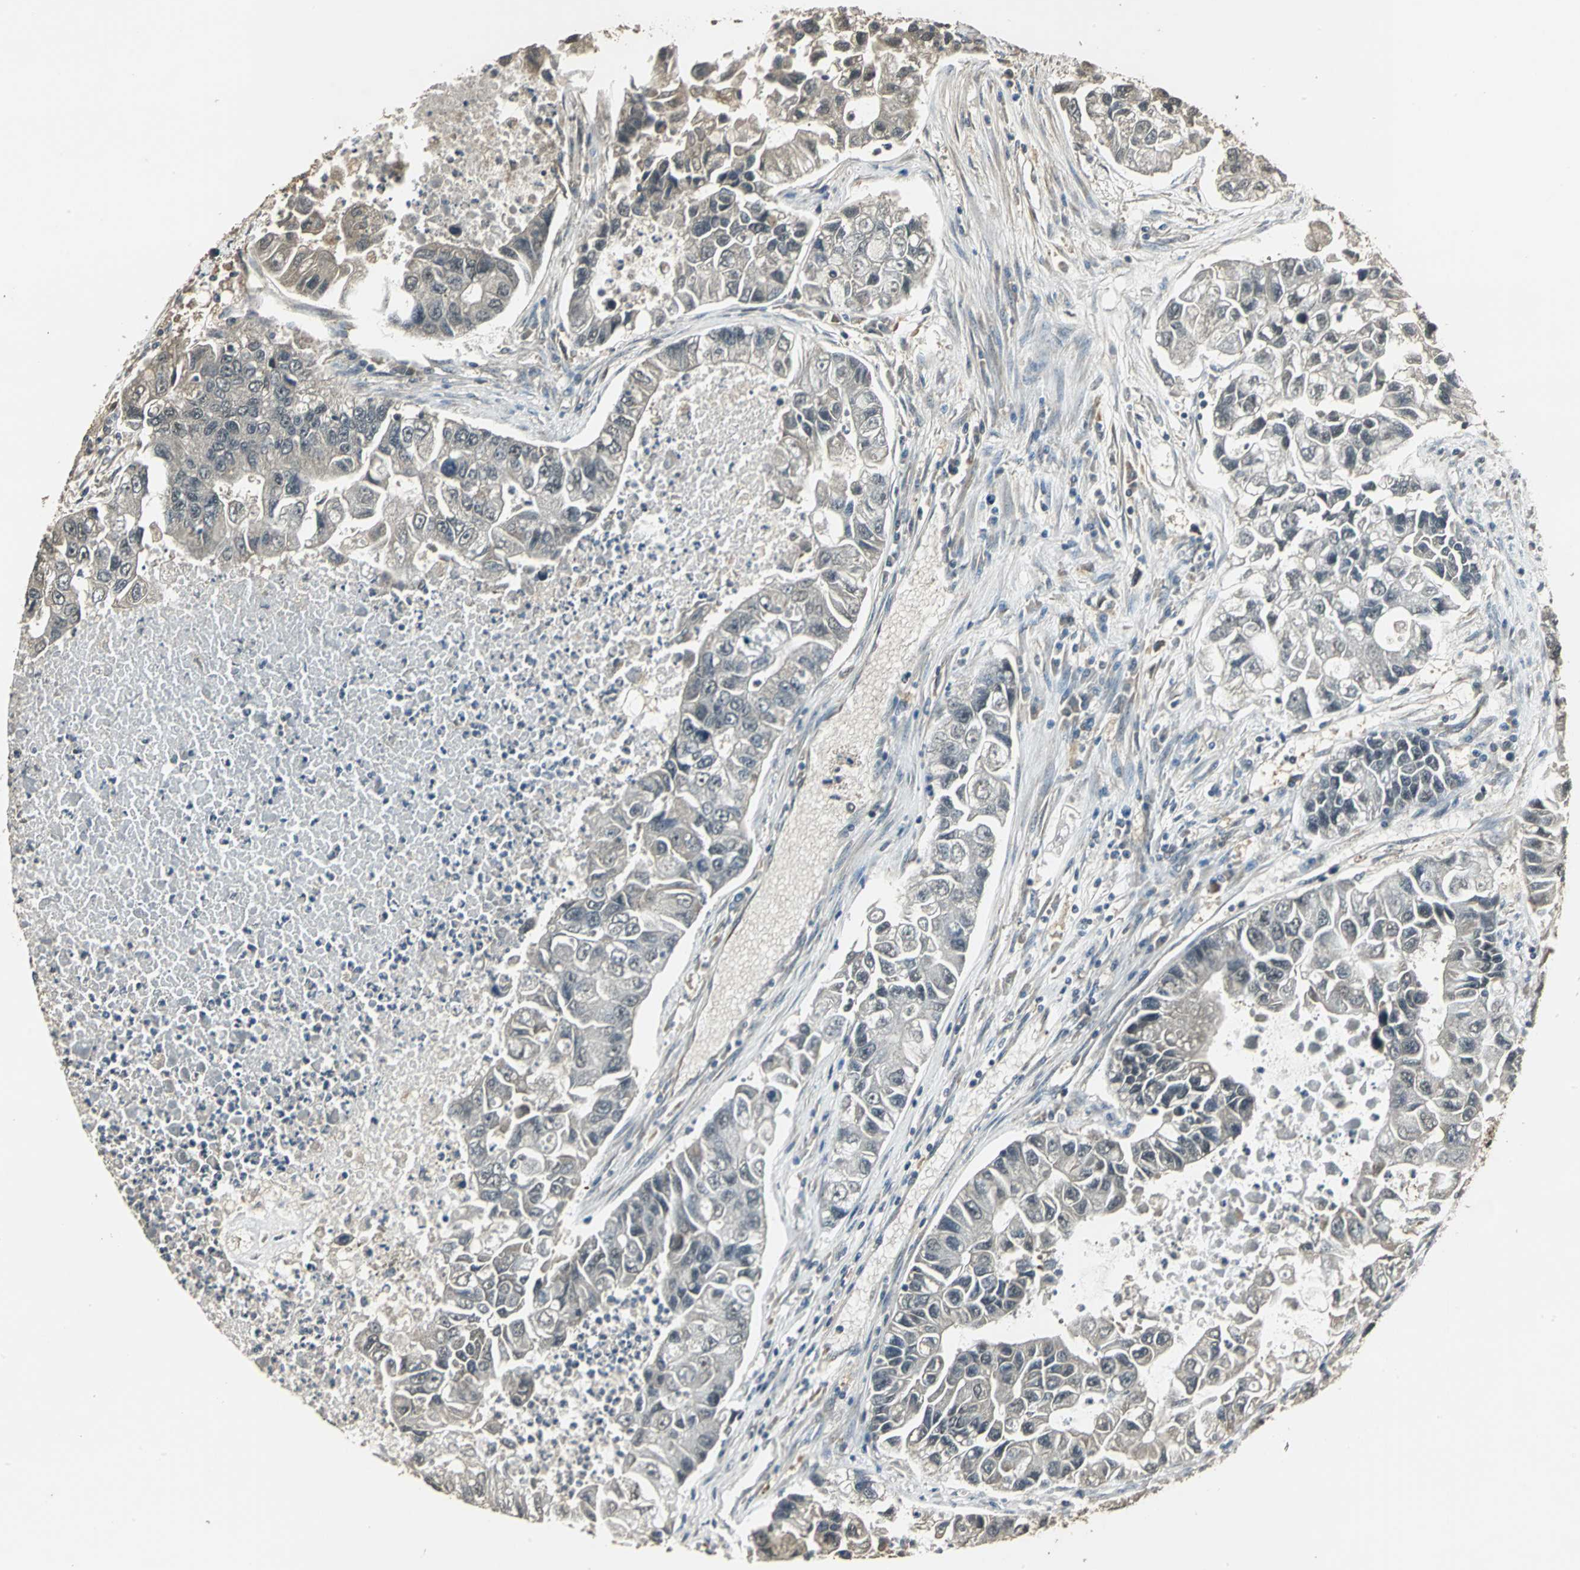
{"staining": {"intensity": "weak", "quantity": "<25%", "location": "cytoplasmic/membranous"}, "tissue": "lung cancer", "cell_type": "Tumor cells", "image_type": "cancer", "snomed": [{"axis": "morphology", "description": "Adenocarcinoma, NOS"}, {"axis": "topography", "description": "Lung"}], "caption": "Immunohistochemistry micrograph of lung cancer stained for a protein (brown), which reveals no positivity in tumor cells.", "gene": "UCHL5", "patient": {"sex": "female", "age": 51}}